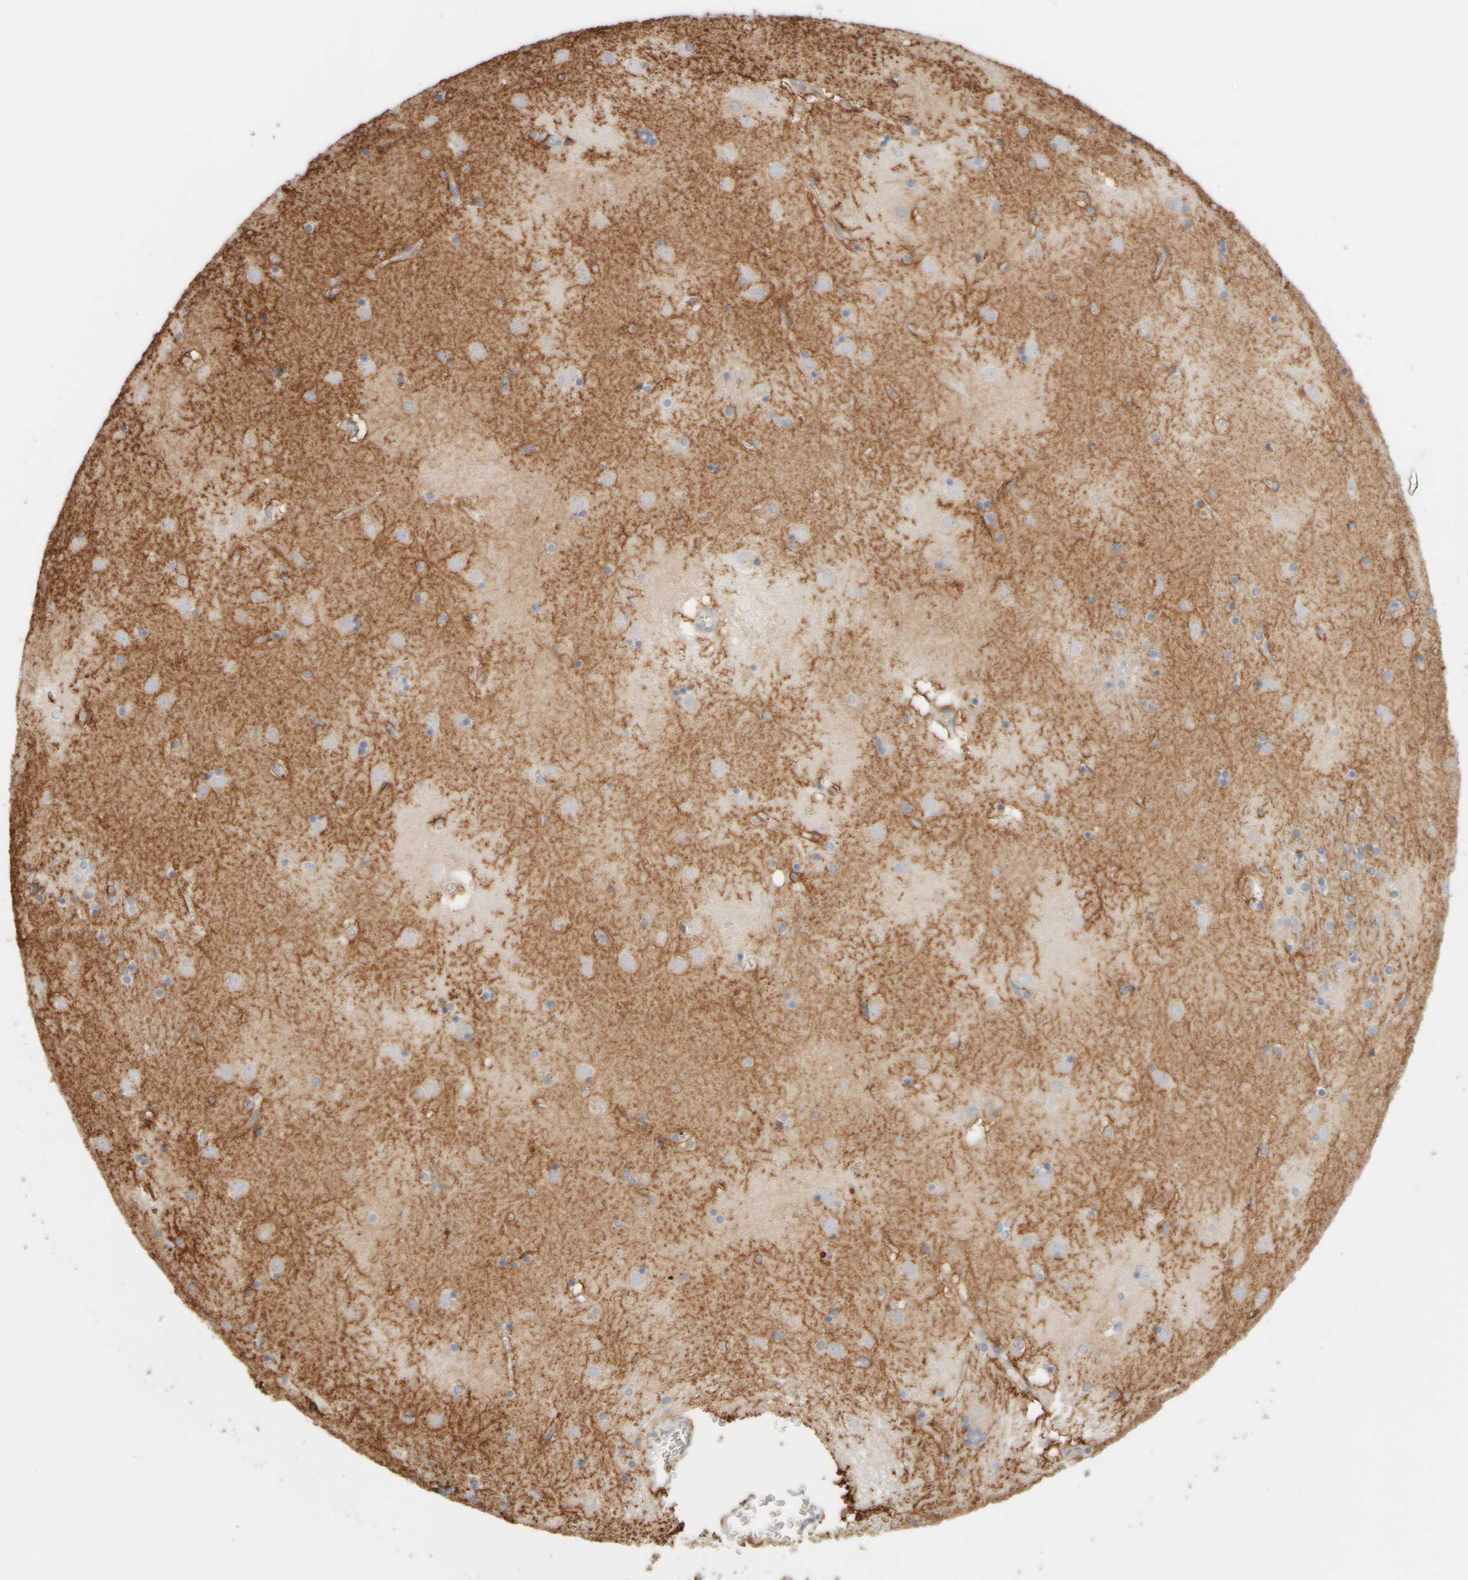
{"staining": {"intensity": "negative", "quantity": "none", "location": "none"}, "tissue": "caudate", "cell_type": "Glial cells", "image_type": "normal", "snomed": [{"axis": "morphology", "description": "Normal tissue, NOS"}, {"axis": "topography", "description": "Lateral ventricle wall"}], "caption": "Glial cells show no significant protein staining in benign caudate. Brightfield microscopy of IHC stained with DAB (brown) and hematoxylin (blue), captured at high magnification.", "gene": "GOPC", "patient": {"sex": "male", "age": 70}}